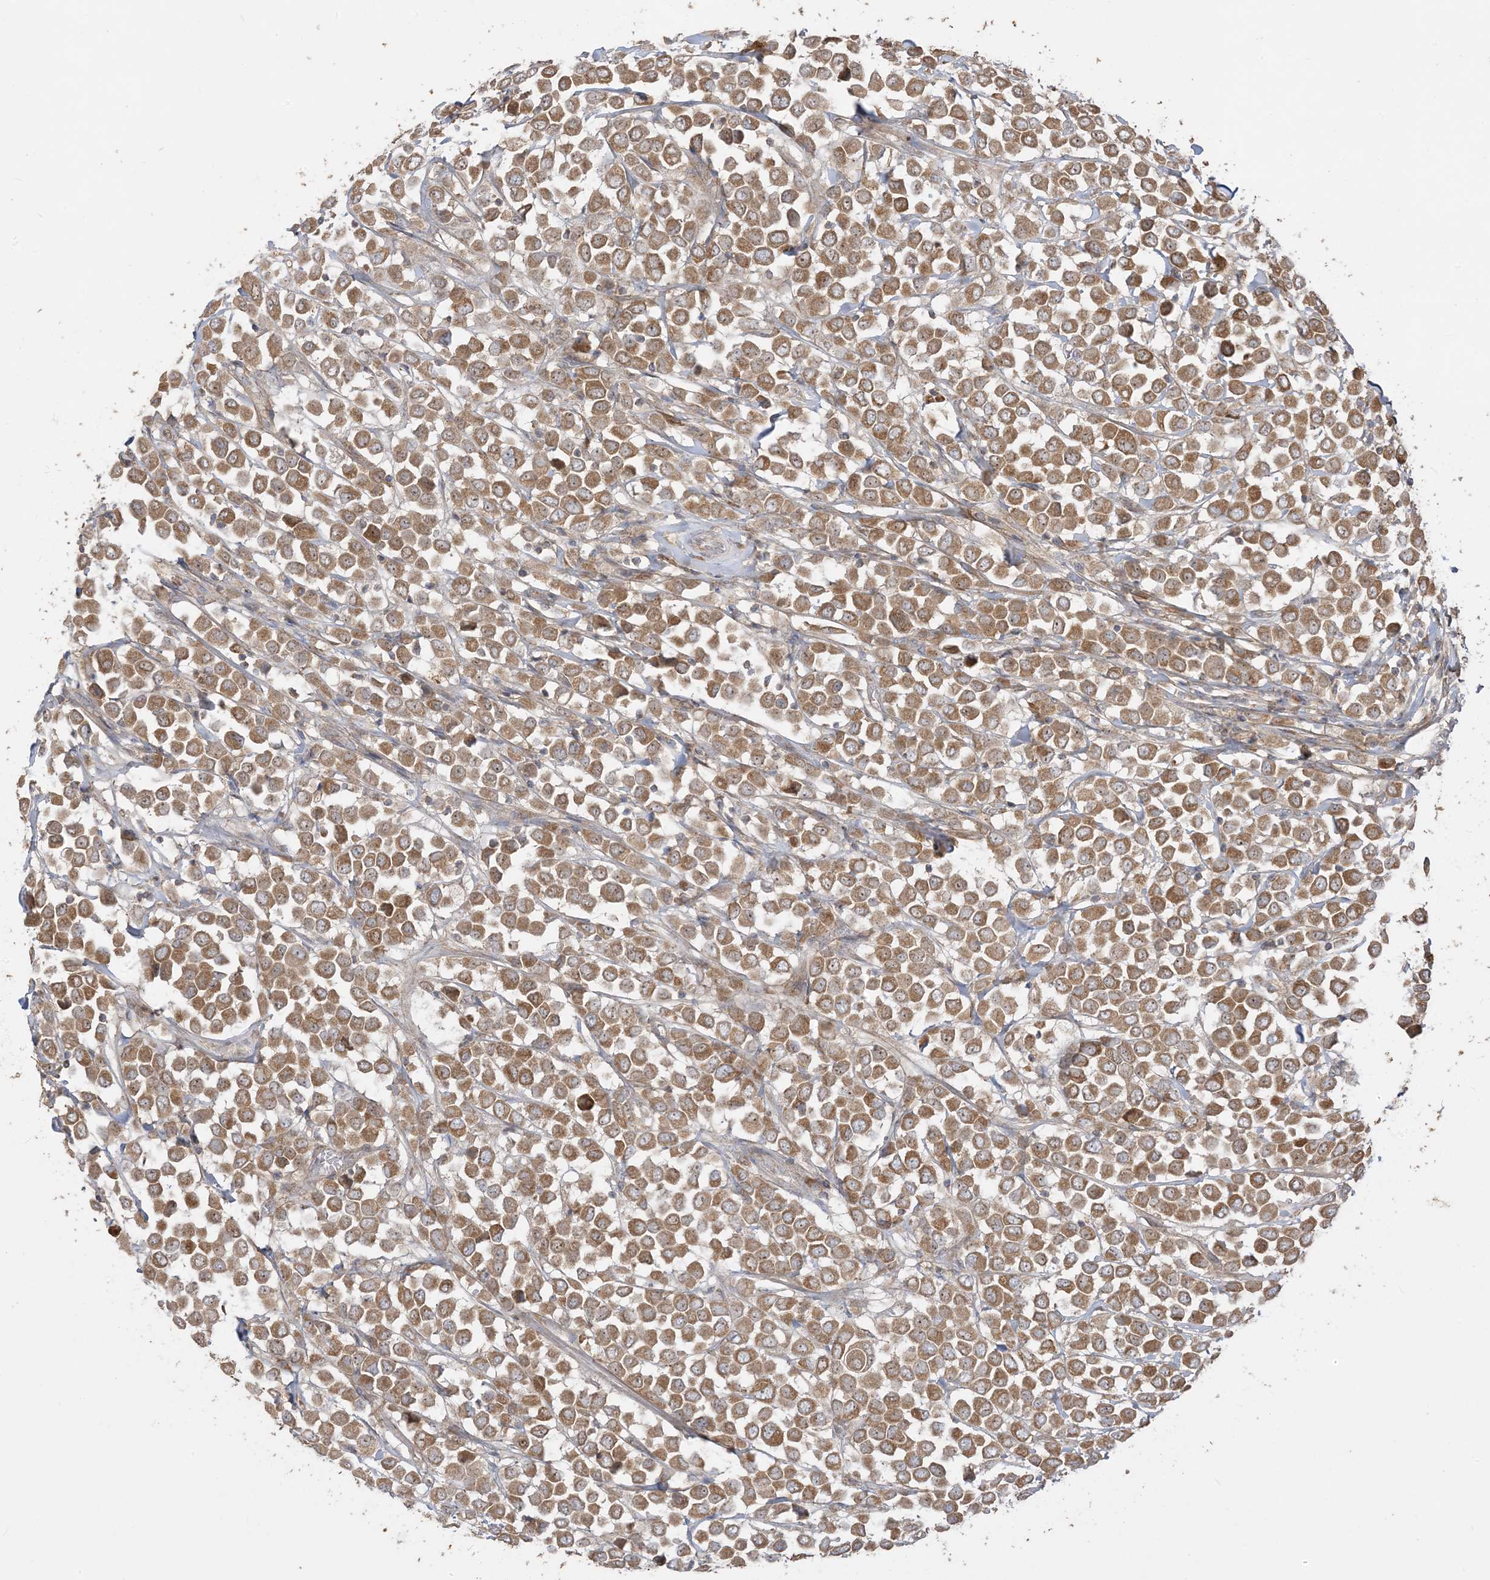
{"staining": {"intensity": "strong", "quantity": ">75%", "location": "cytoplasmic/membranous"}, "tissue": "breast cancer", "cell_type": "Tumor cells", "image_type": "cancer", "snomed": [{"axis": "morphology", "description": "Duct carcinoma"}, {"axis": "topography", "description": "Breast"}], "caption": "Invasive ductal carcinoma (breast) stained for a protein exhibits strong cytoplasmic/membranous positivity in tumor cells. The staining was performed using DAB to visualize the protein expression in brown, while the nuclei were stained in blue with hematoxylin (Magnification: 20x).", "gene": "SIRT3", "patient": {"sex": "female", "age": 61}}